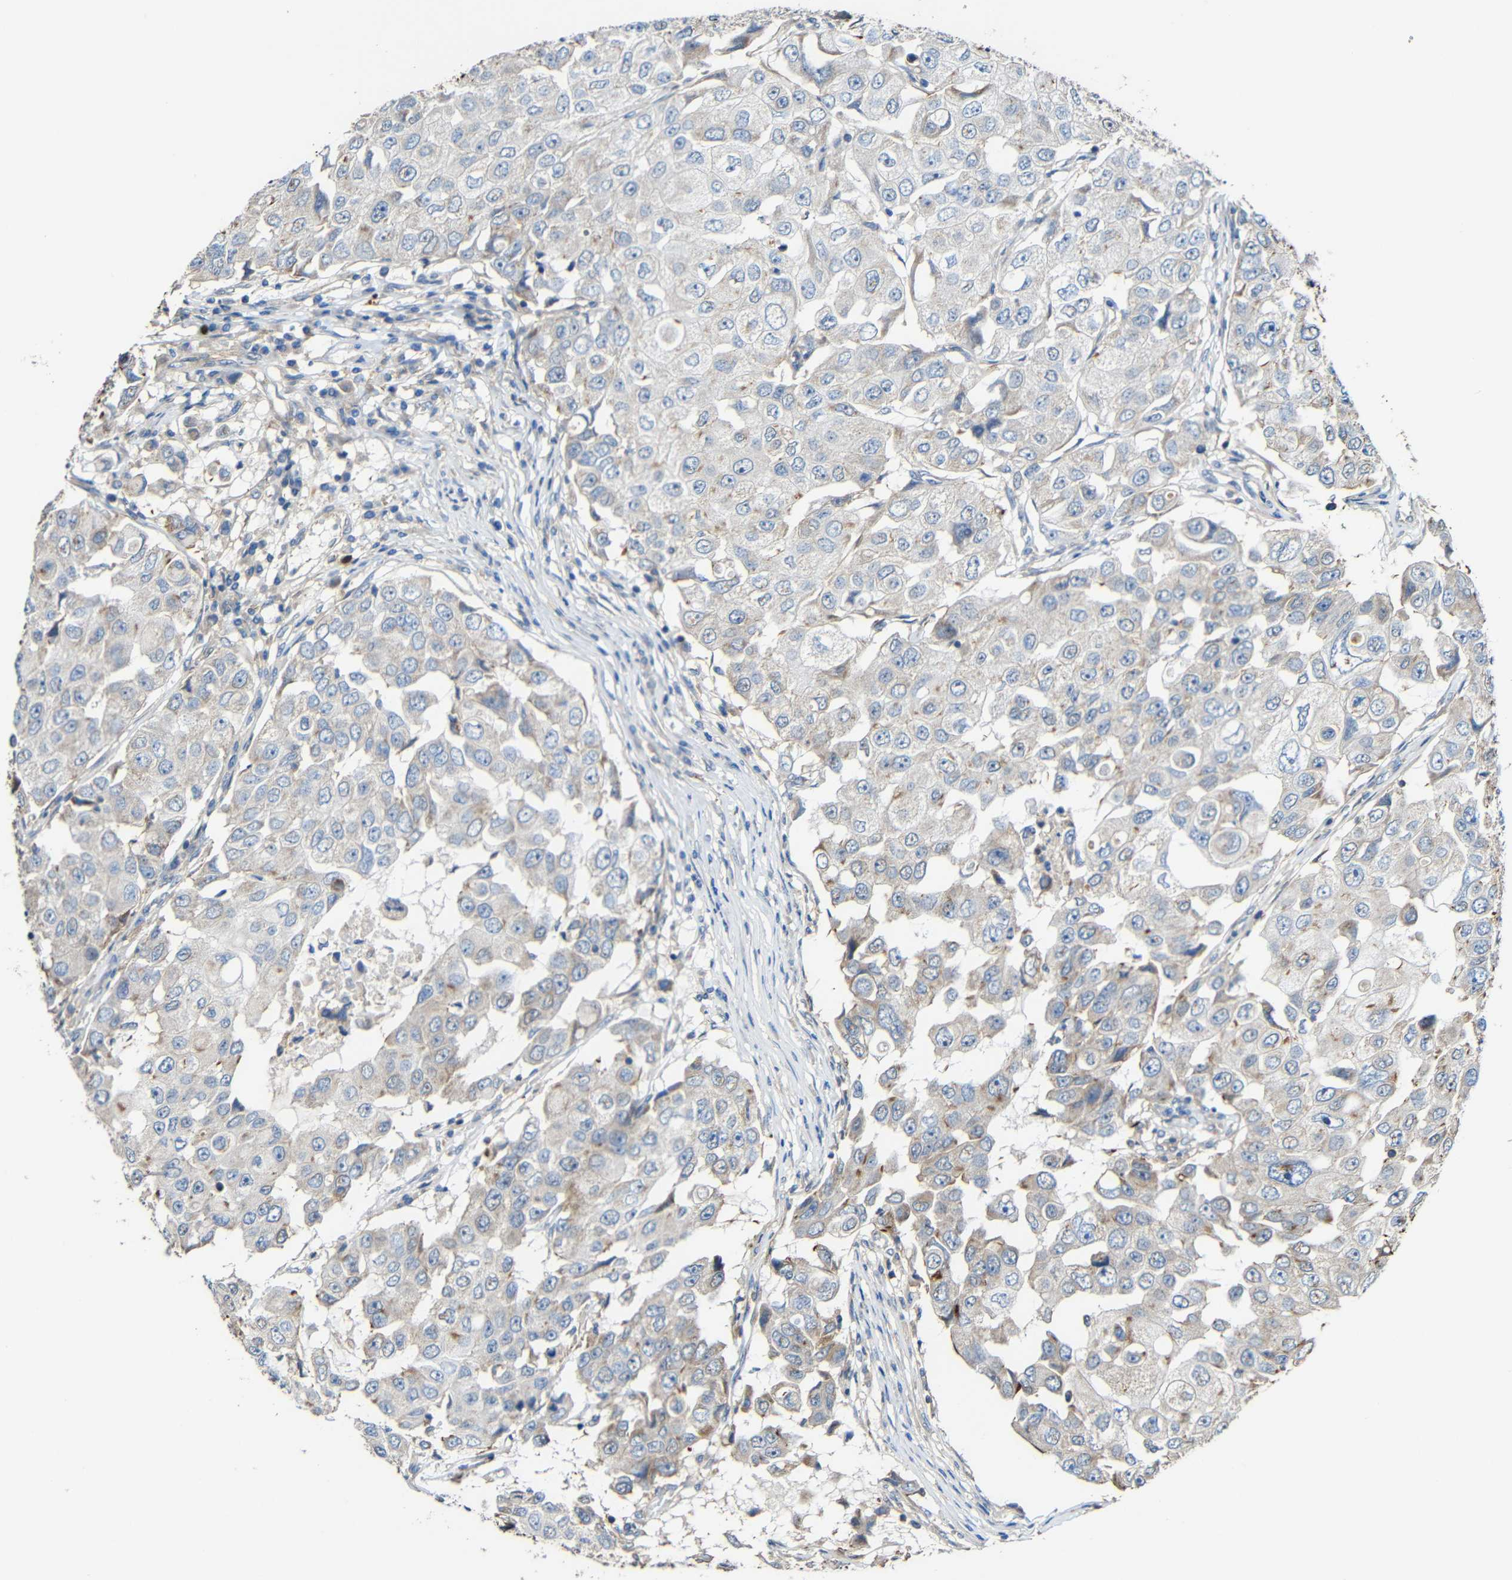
{"staining": {"intensity": "weak", "quantity": "<25%", "location": "cytoplasmic/membranous"}, "tissue": "breast cancer", "cell_type": "Tumor cells", "image_type": "cancer", "snomed": [{"axis": "morphology", "description": "Duct carcinoma"}, {"axis": "topography", "description": "Breast"}], "caption": "IHC of human intraductal carcinoma (breast) demonstrates no expression in tumor cells.", "gene": "RHOT2", "patient": {"sex": "female", "age": 27}}